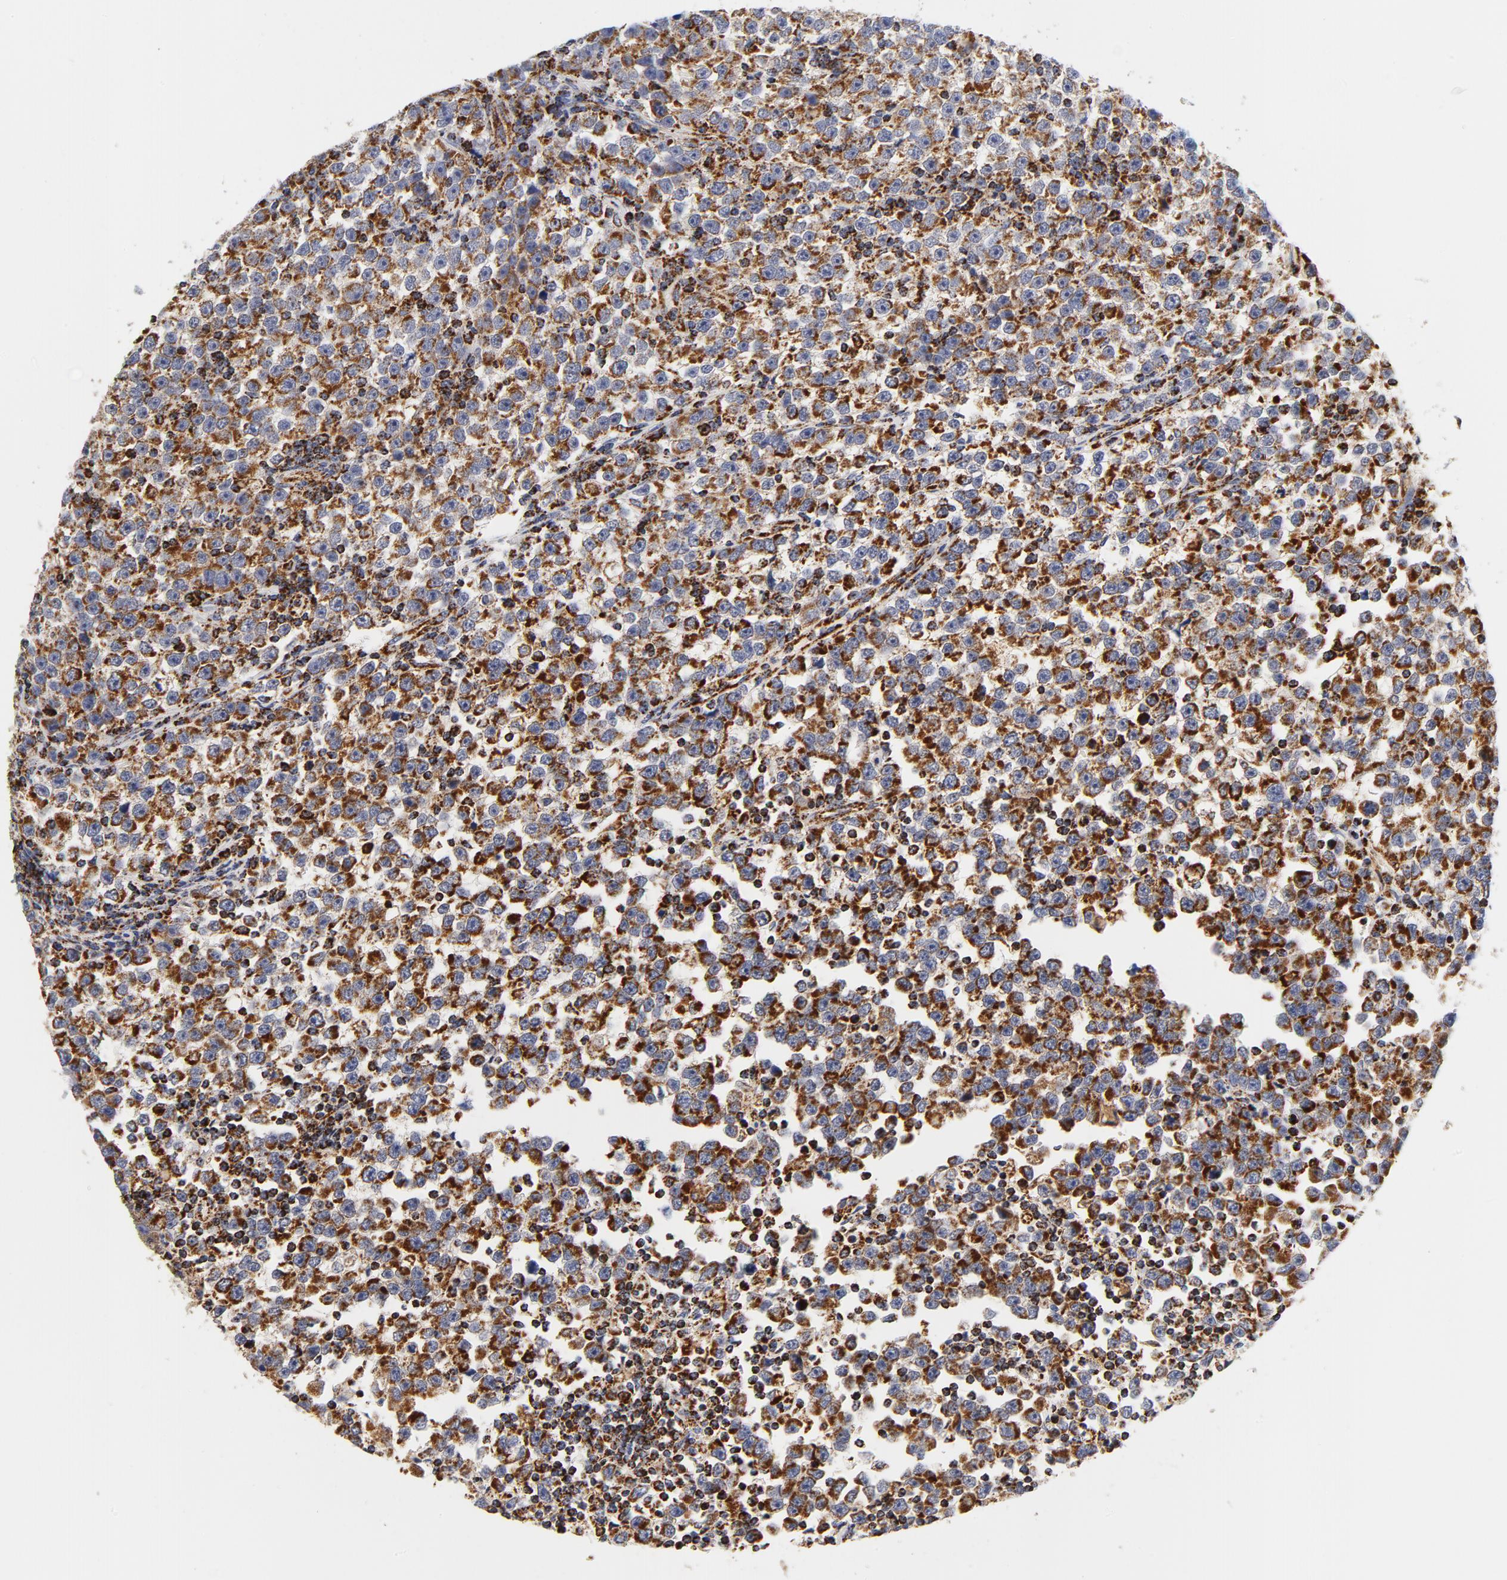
{"staining": {"intensity": "moderate", "quantity": ">75%", "location": "cytoplasmic/membranous"}, "tissue": "testis cancer", "cell_type": "Tumor cells", "image_type": "cancer", "snomed": [{"axis": "morphology", "description": "Seminoma, NOS"}, {"axis": "topography", "description": "Testis"}], "caption": "A medium amount of moderate cytoplasmic/membranous expression is identified in approximately >75% of tumor cells in testis seminoma tissue. Nuclei are stained in blue.", "gene": "ECHS1", "patient": {"sex": "male", "age": 43}}